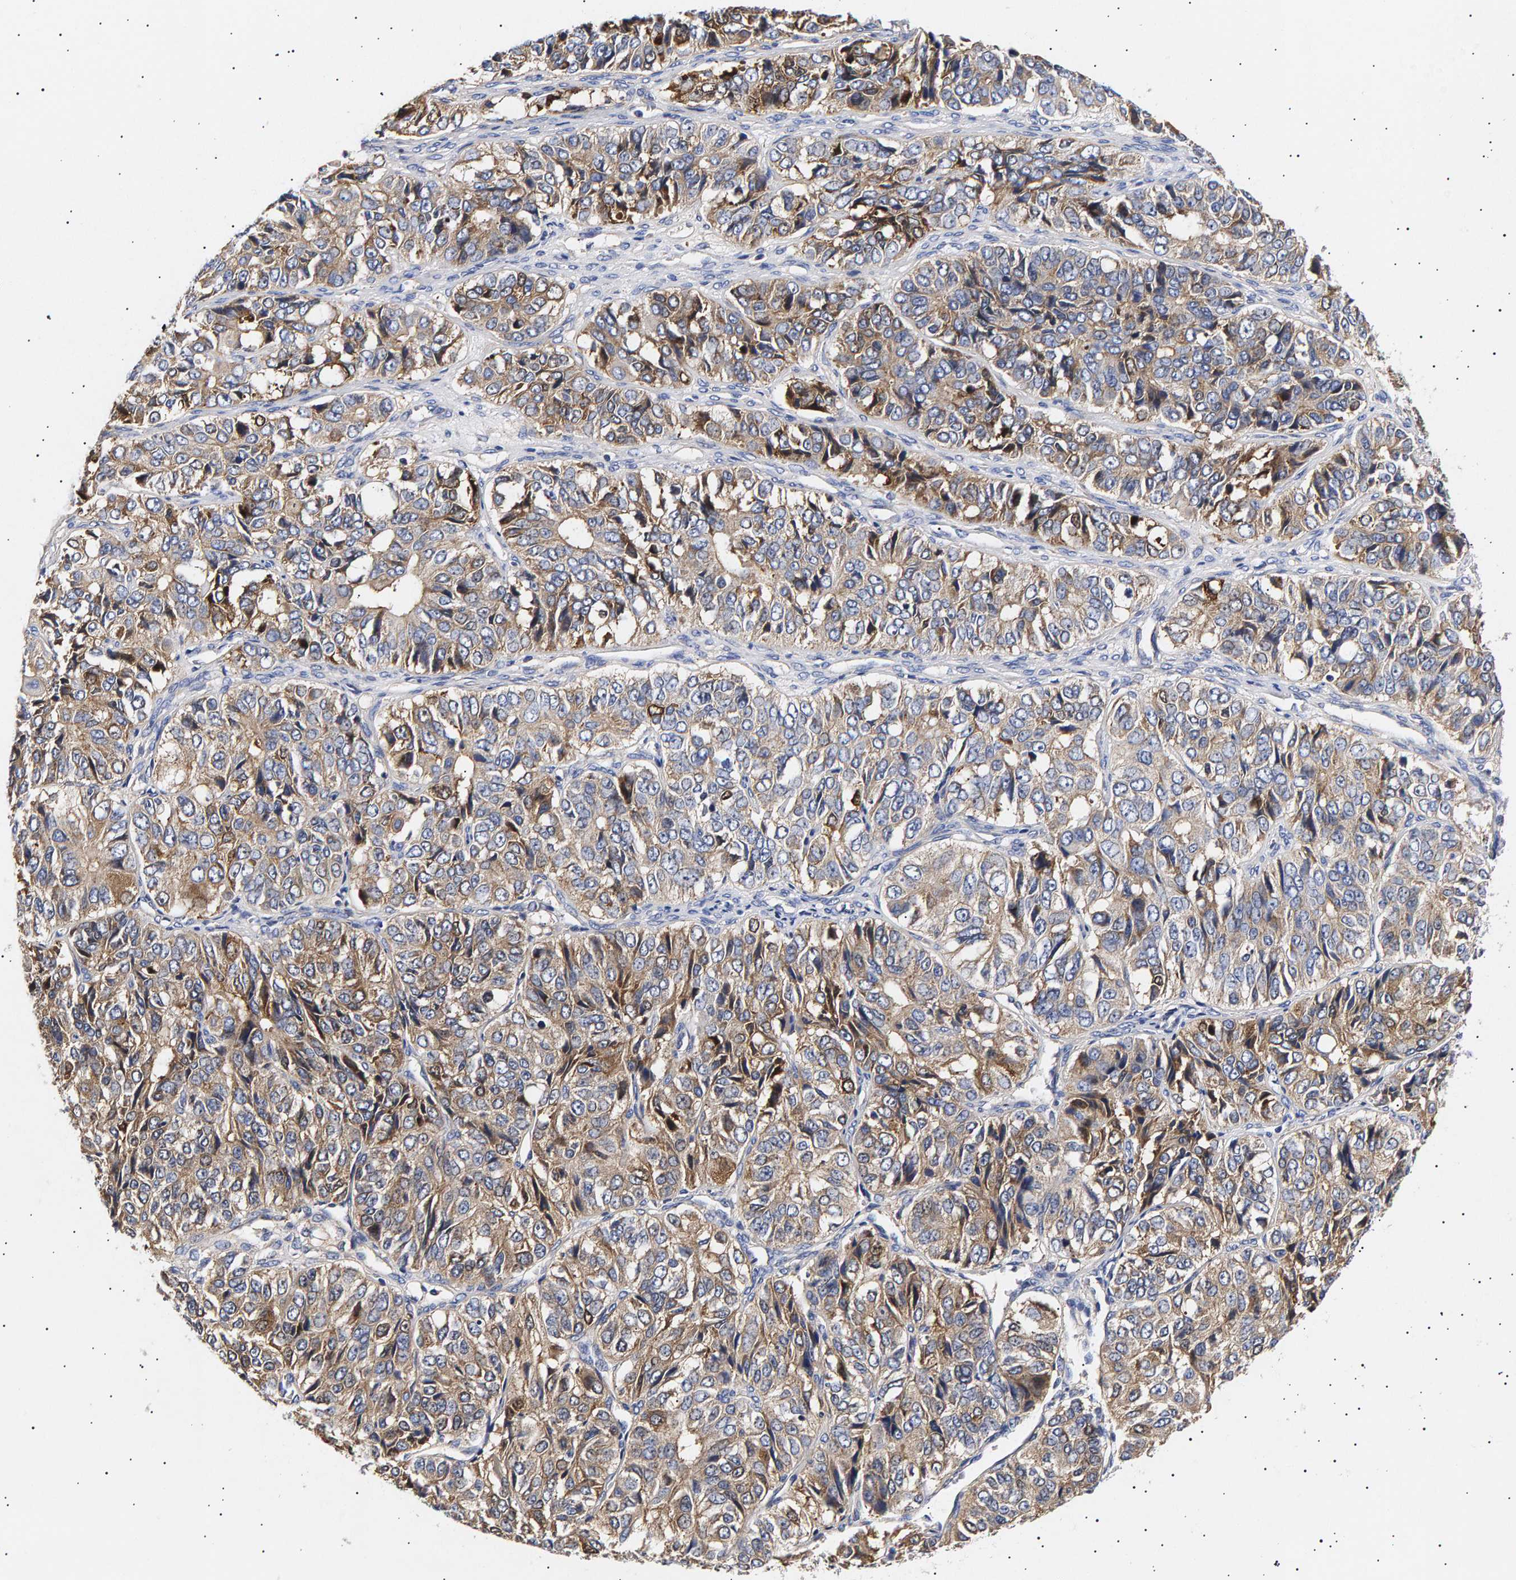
{"staining": {"intensity": "moderate", "quantity": "25%-75%", "location": "cytoplasmic/membranous"}, "tissue": "ovarian cancer", "cell_type": "Tumor cells", "image_type": "cancer", "snomed": [{"axis": "morphology", "description": "Carcinoma, endometroid"}, {"axis": "topography", "description": "Ovary"}], "caption": "IHC of human endometroid carcinoma (ovarian) demonstrates medium levels of moderate cytoplasmic/membranous positivity in approximately 25%-75% of tumor cells.", "gene": "ANKRD40", "patient": {"sex": "female", "age": 51}}